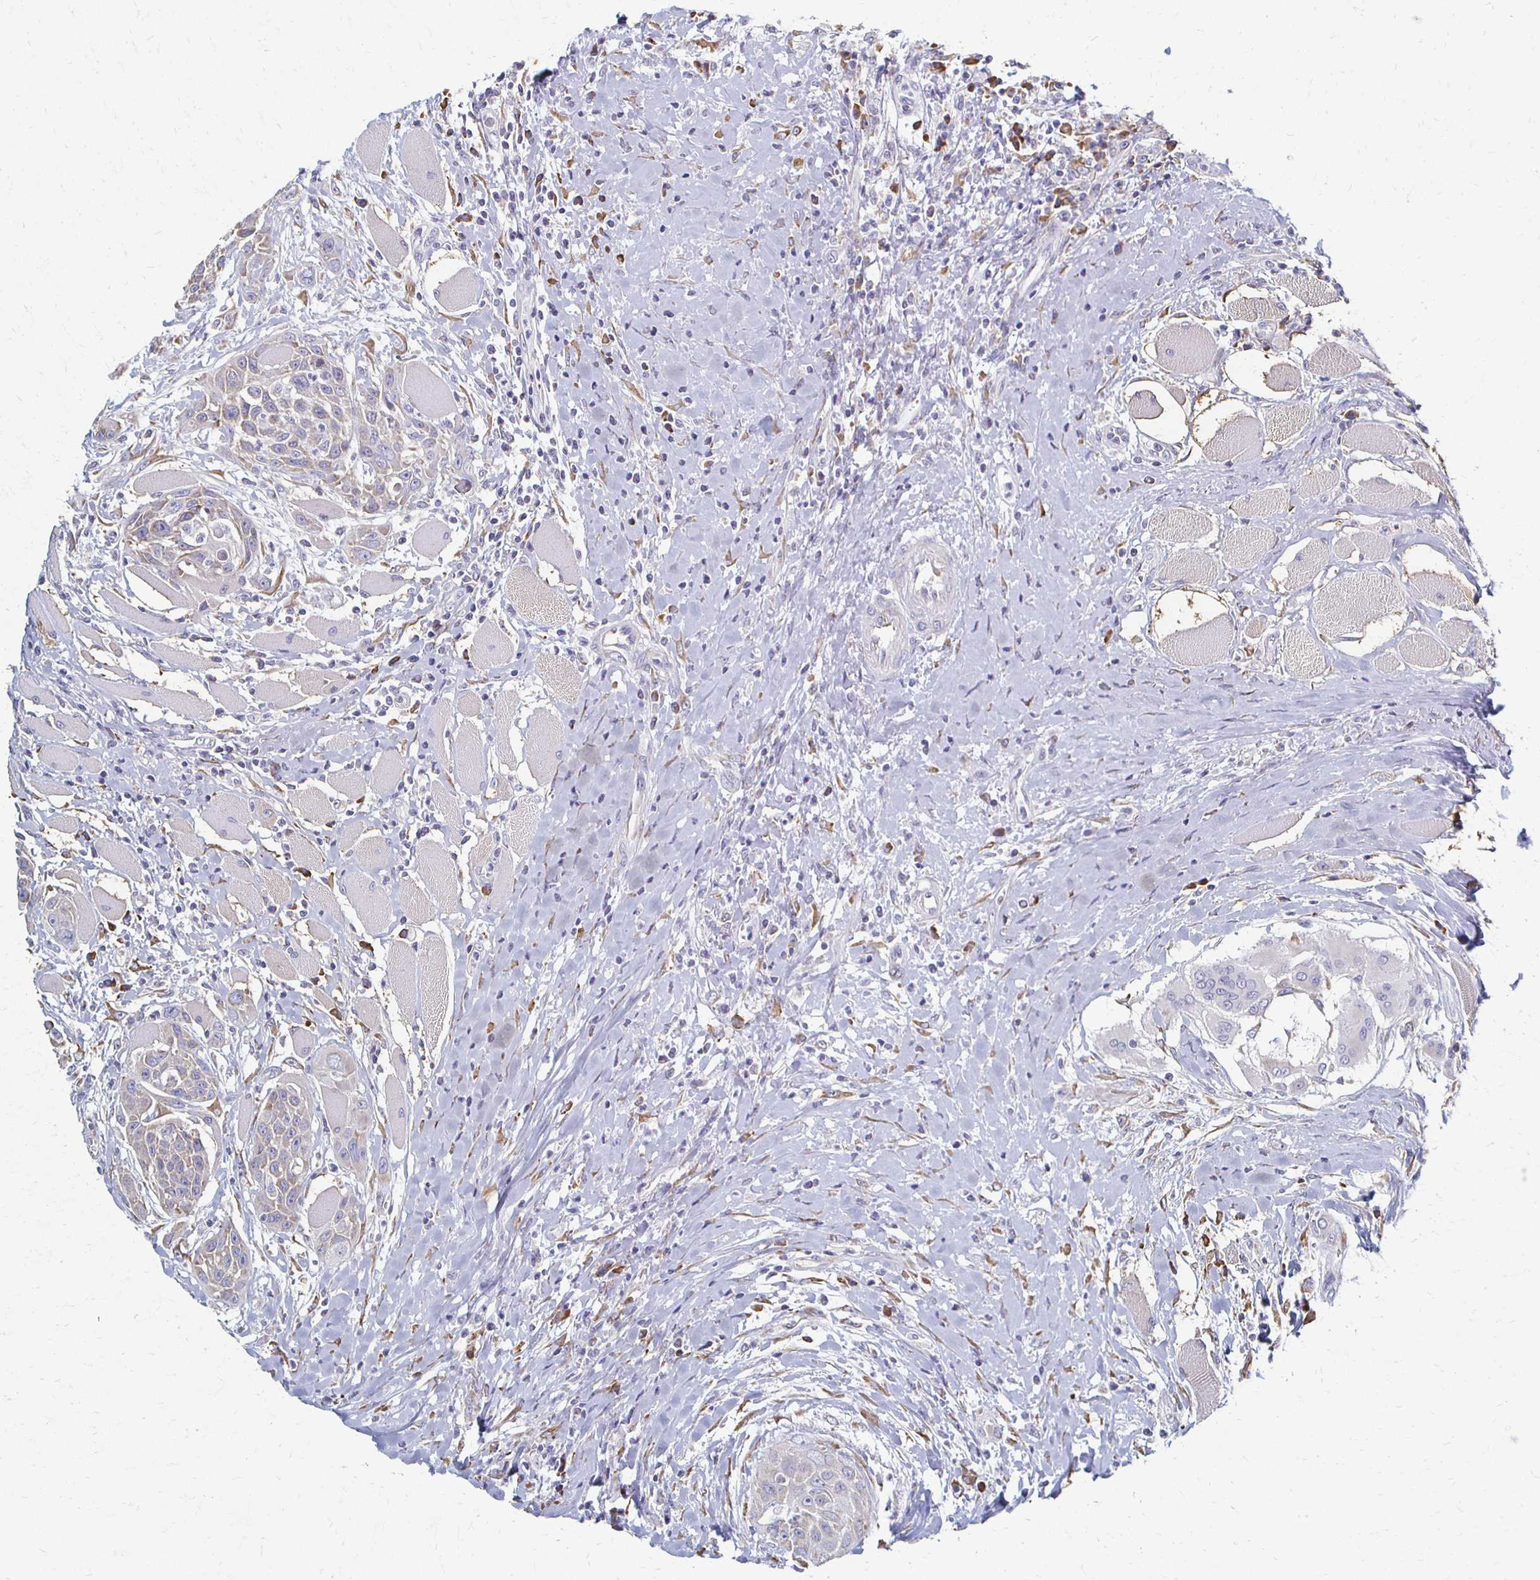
{"staining": {"intensity": "weak", "quantity": "<25%", "location": "cytoplasmic/membranous"}, "tissue": "head and neck cancer", "cell_type": "Tumor cells", "image_type": "cancer", "snomed": [{"axis": "morphology", "description": "Squamous cell carcinoma, NOS"}, {"axis": "topography", "description": "Head-Neck"}], "caption": "A high-resolution image shows IHC staining of squamous cell carcinoma (head and neck), which shows no significant positivity in tumor cells.", "gene": "ATP1A3", "patient": {"sex": "female", "age": 73}}